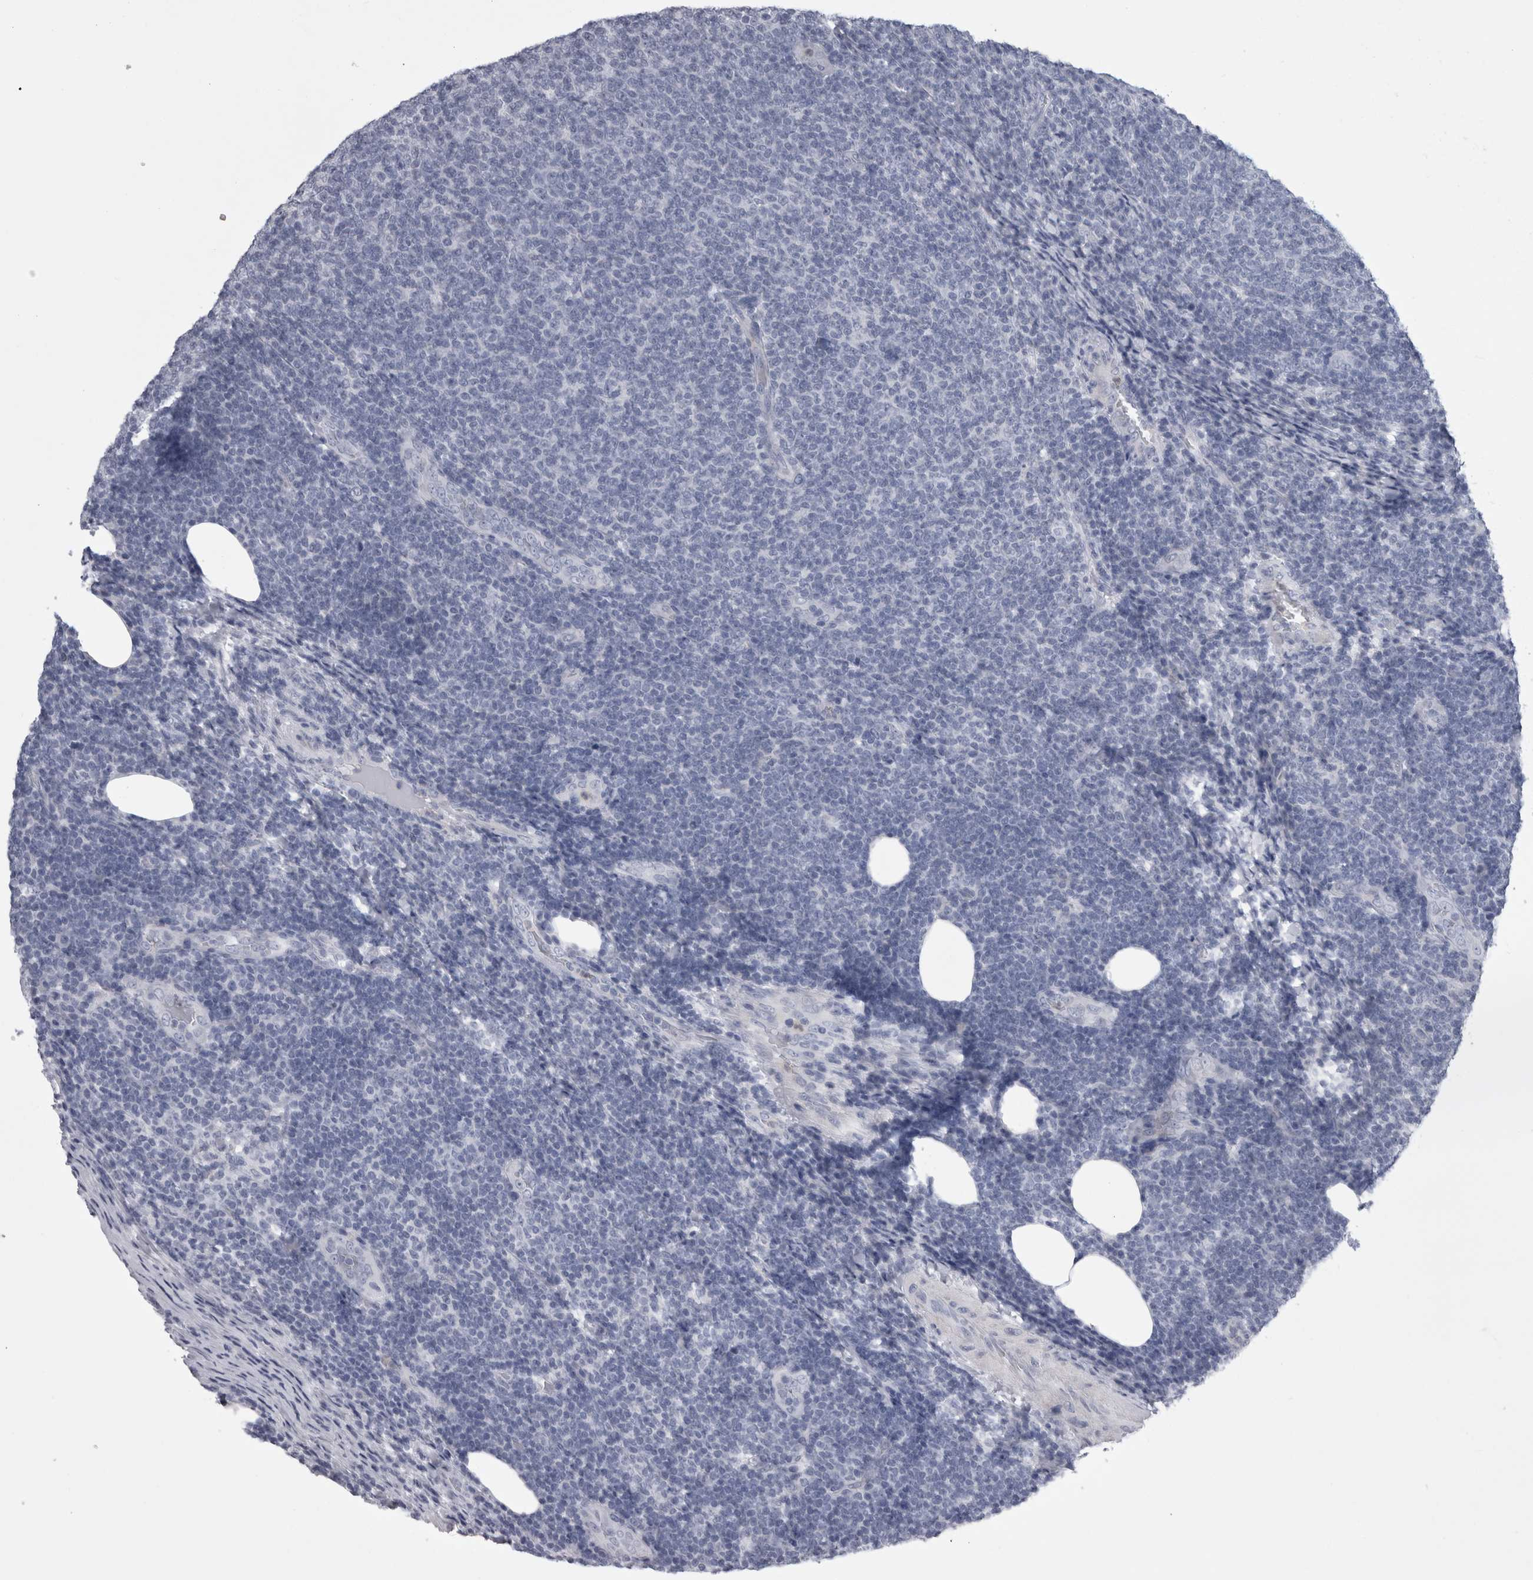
{"staining": {"intensity": "negative", "quantity": "none", "location": "none"}, "tissue": "lymphoma", "cell_type": "Tumor cells", "image_type": "cancer", "snomed": [{"axis": "morphology", "description": "Malignant lymphoma, non-Hodgkin's type, Low grade"}, {"axis": "topography", "description": "Lymph node"}], "caption": "Immunohistochemistry image of neoplastic tissue: low-grade malignant lymphoma, non-Hodgkin's type stained with DAB (3,3'-diaminobenzidine) shows no significant protein staining in tumor cells.", "gene": "ALDH8A1", "patient": {"sex": "male", "age": 66}}